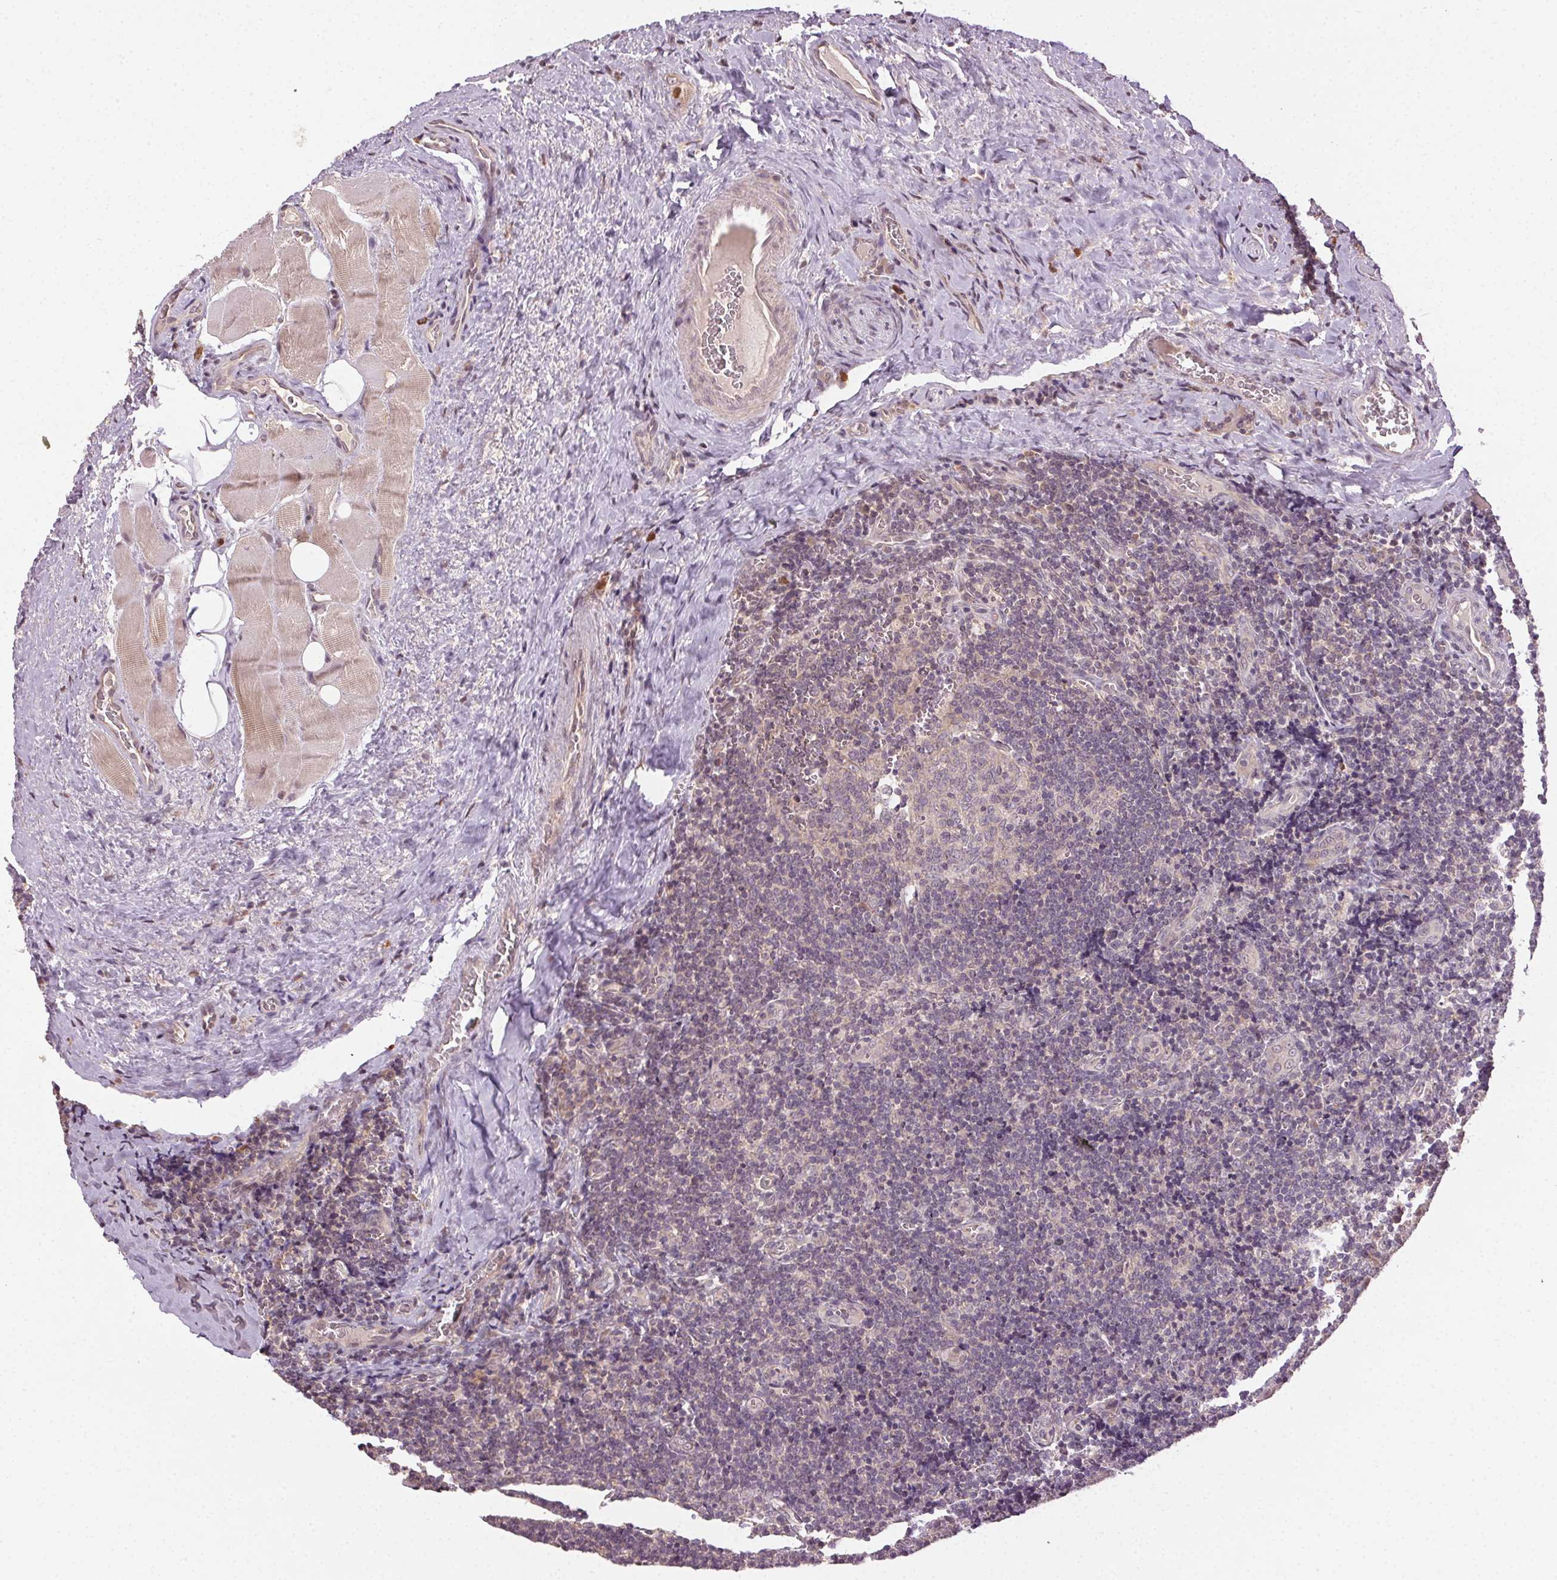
{"staining": {"intensity": "negative", "quantity": "none", "location": "none"}, "tissue": "tonsil", "cell_type": "Germinal center cells", "image_type": "normal", "snomed": [{"axis": "morphology", "description": "Normal tissue, NOS"}, {"axis": "morphology", "description": "Inflammation, NOS"}, {"axis": "topography", "description": "Tonsil"}], "caption": "Human tonsil stained for a protein using immunohistochemistry displays no staining in germinal center cells.", "gene": "ATP1B3", "patient": {"sex": "female", "age": 31}}